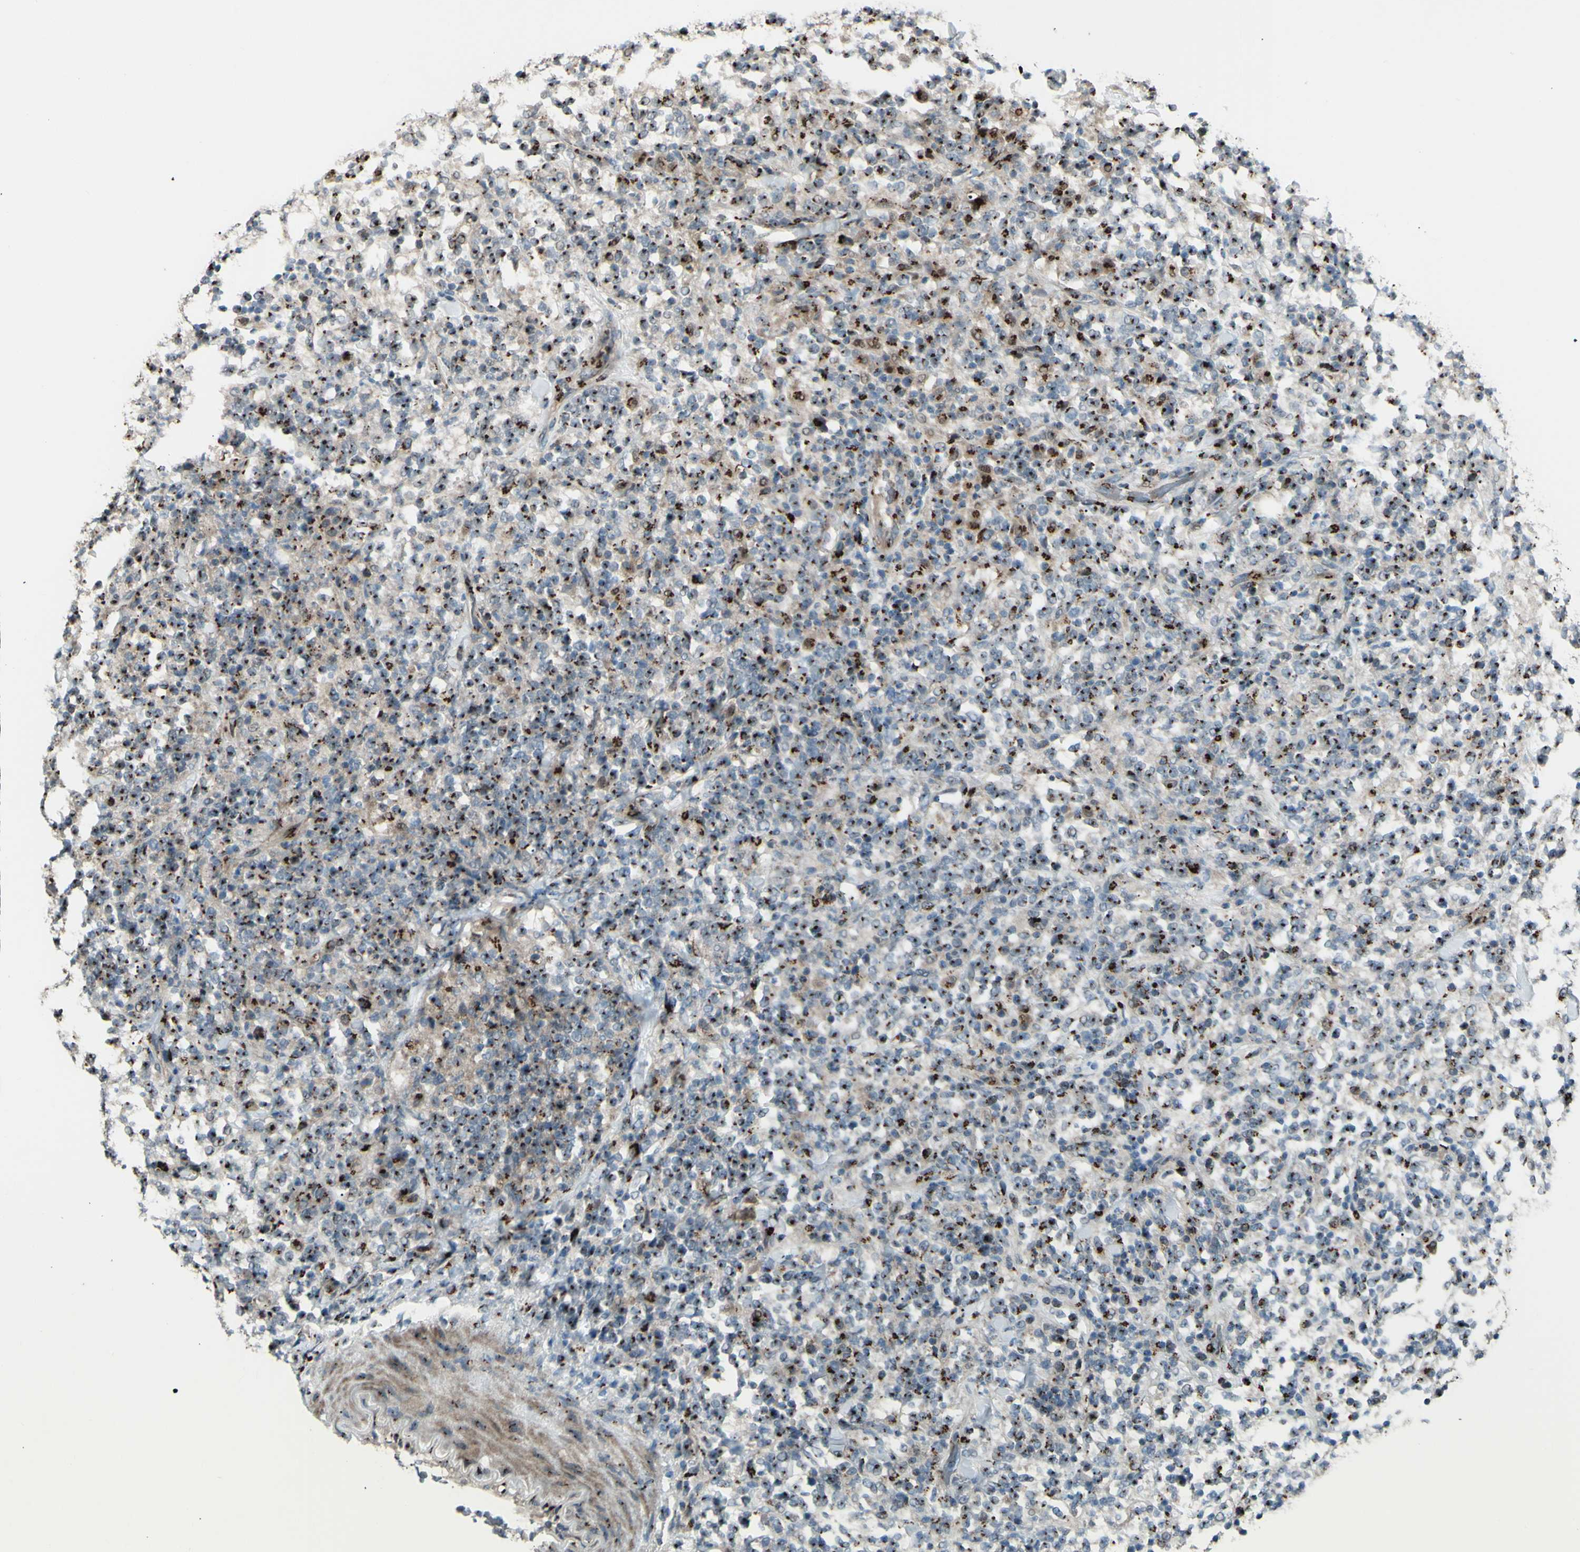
{"staining": {"intensity": "moderate", "quantity": ">75%", "location": "cytoplasmic/membranous"}, "tissue": "lymphoma", "cell_type": "Tumor cells", "image_type": "cancer", "snomed": [{"axis": "morphology", "description": "Malignant lymphoma, non-Hodgkin's type, High grade"}, {"axis": "topography", "description": "Soft tissue"}], "caption": "Immunohistochemistry (IHC) of lymphoma displays medium levels of moderate cytoplasmic/membranous positivity in approximately >75% of tumor cells.", "gene": "BPNT2", "patient": {"sex": "male", "age": 18}}